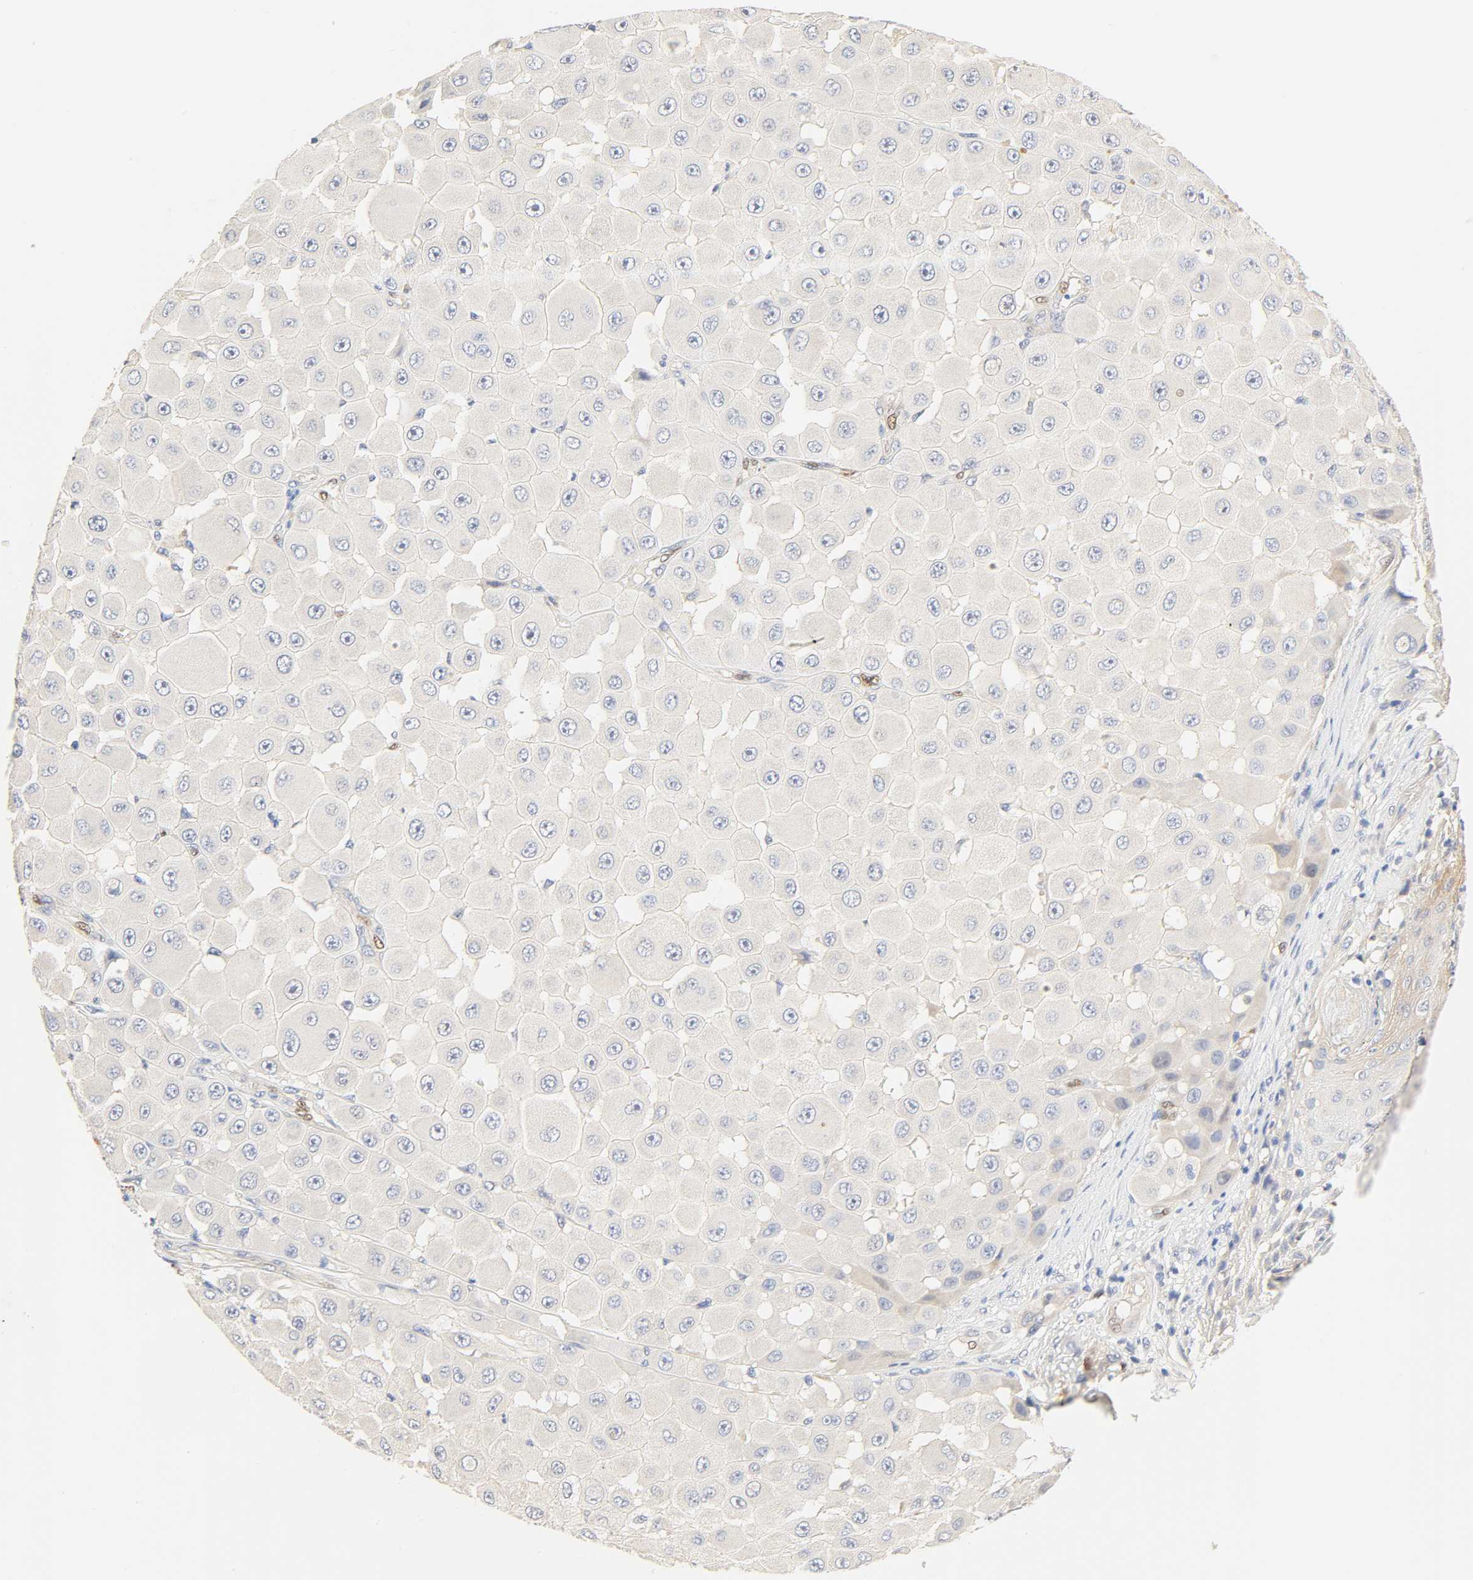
{"staining": {"intensity": "negative", "quantity": "none", "location": "none"}, "tissue": "melanoma", "cell_type": "Tumor cells", "image_type": "cancer", "snomed": [{"axis": "morphology", "description": "Malignant melanoma, NOS"}, {"axis": "topography", "description": "Skin"}], "caption": "DAB immunohistochemical staining of human malignant melanoma reveals no significant positivity in tumor cells. Nuclei are stained in blue.", "gene": "BORCS8-MEF2B", "patient": {"sex": "female", "age": 81}}